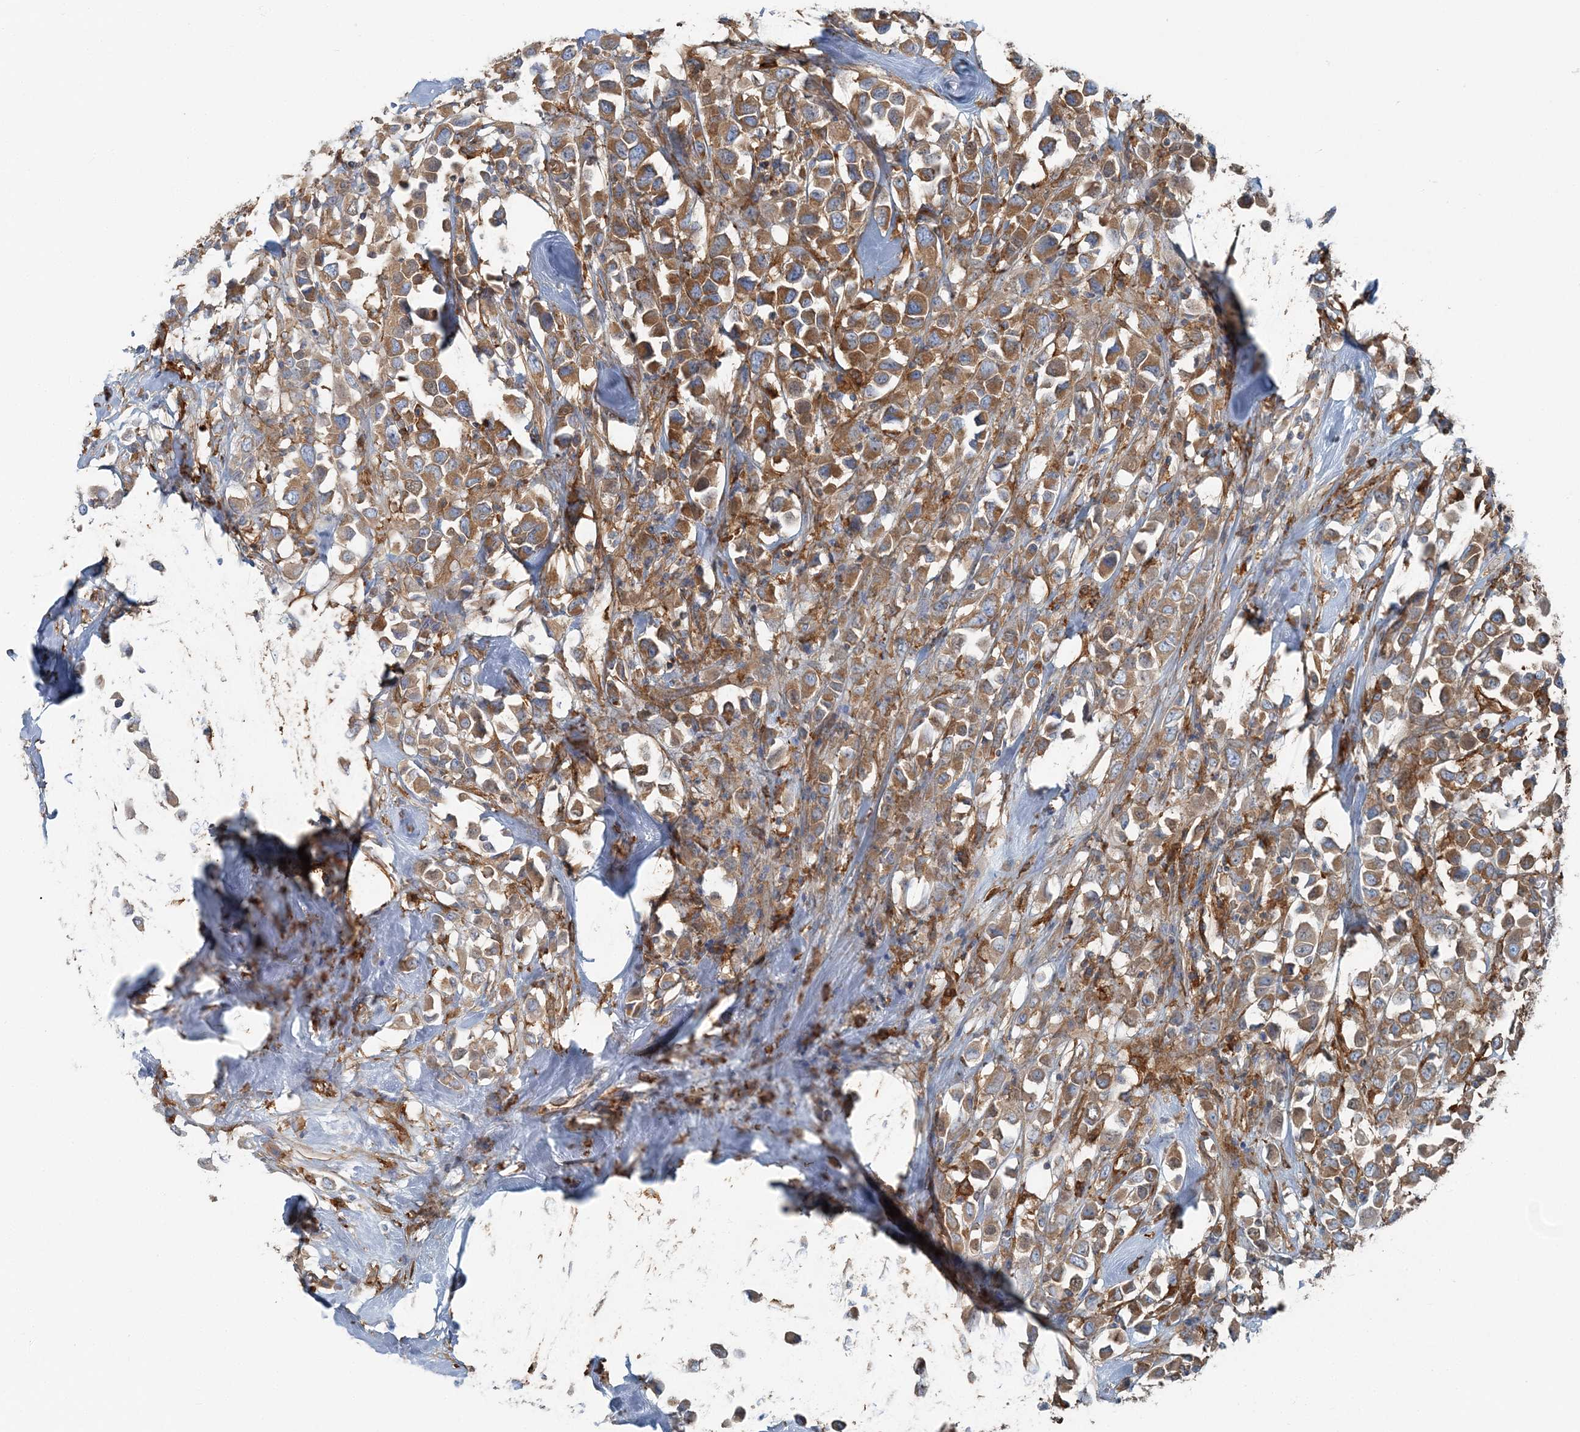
{"staining": {"intensity": "moderate", "quantity": ">75%", "location": "cytoplasmic/membranous"}, "tissue": "breast cancer", "cell_type": "Tumor cells", "image_type": "cancer", "snomed": [{"axis": "morphology", "description": "Duct carcinoma"}, {"axis": "topography", "description": "Breast"}], "caption": "This is a micrograph of immunohistochemistry staining of intraductal carcinoma (breast), which shows moderate expression in the cytoplasmic/membranous of tumor cells.", "gene": "SNX2", "patient": {"sex": "female", "age": 61}}